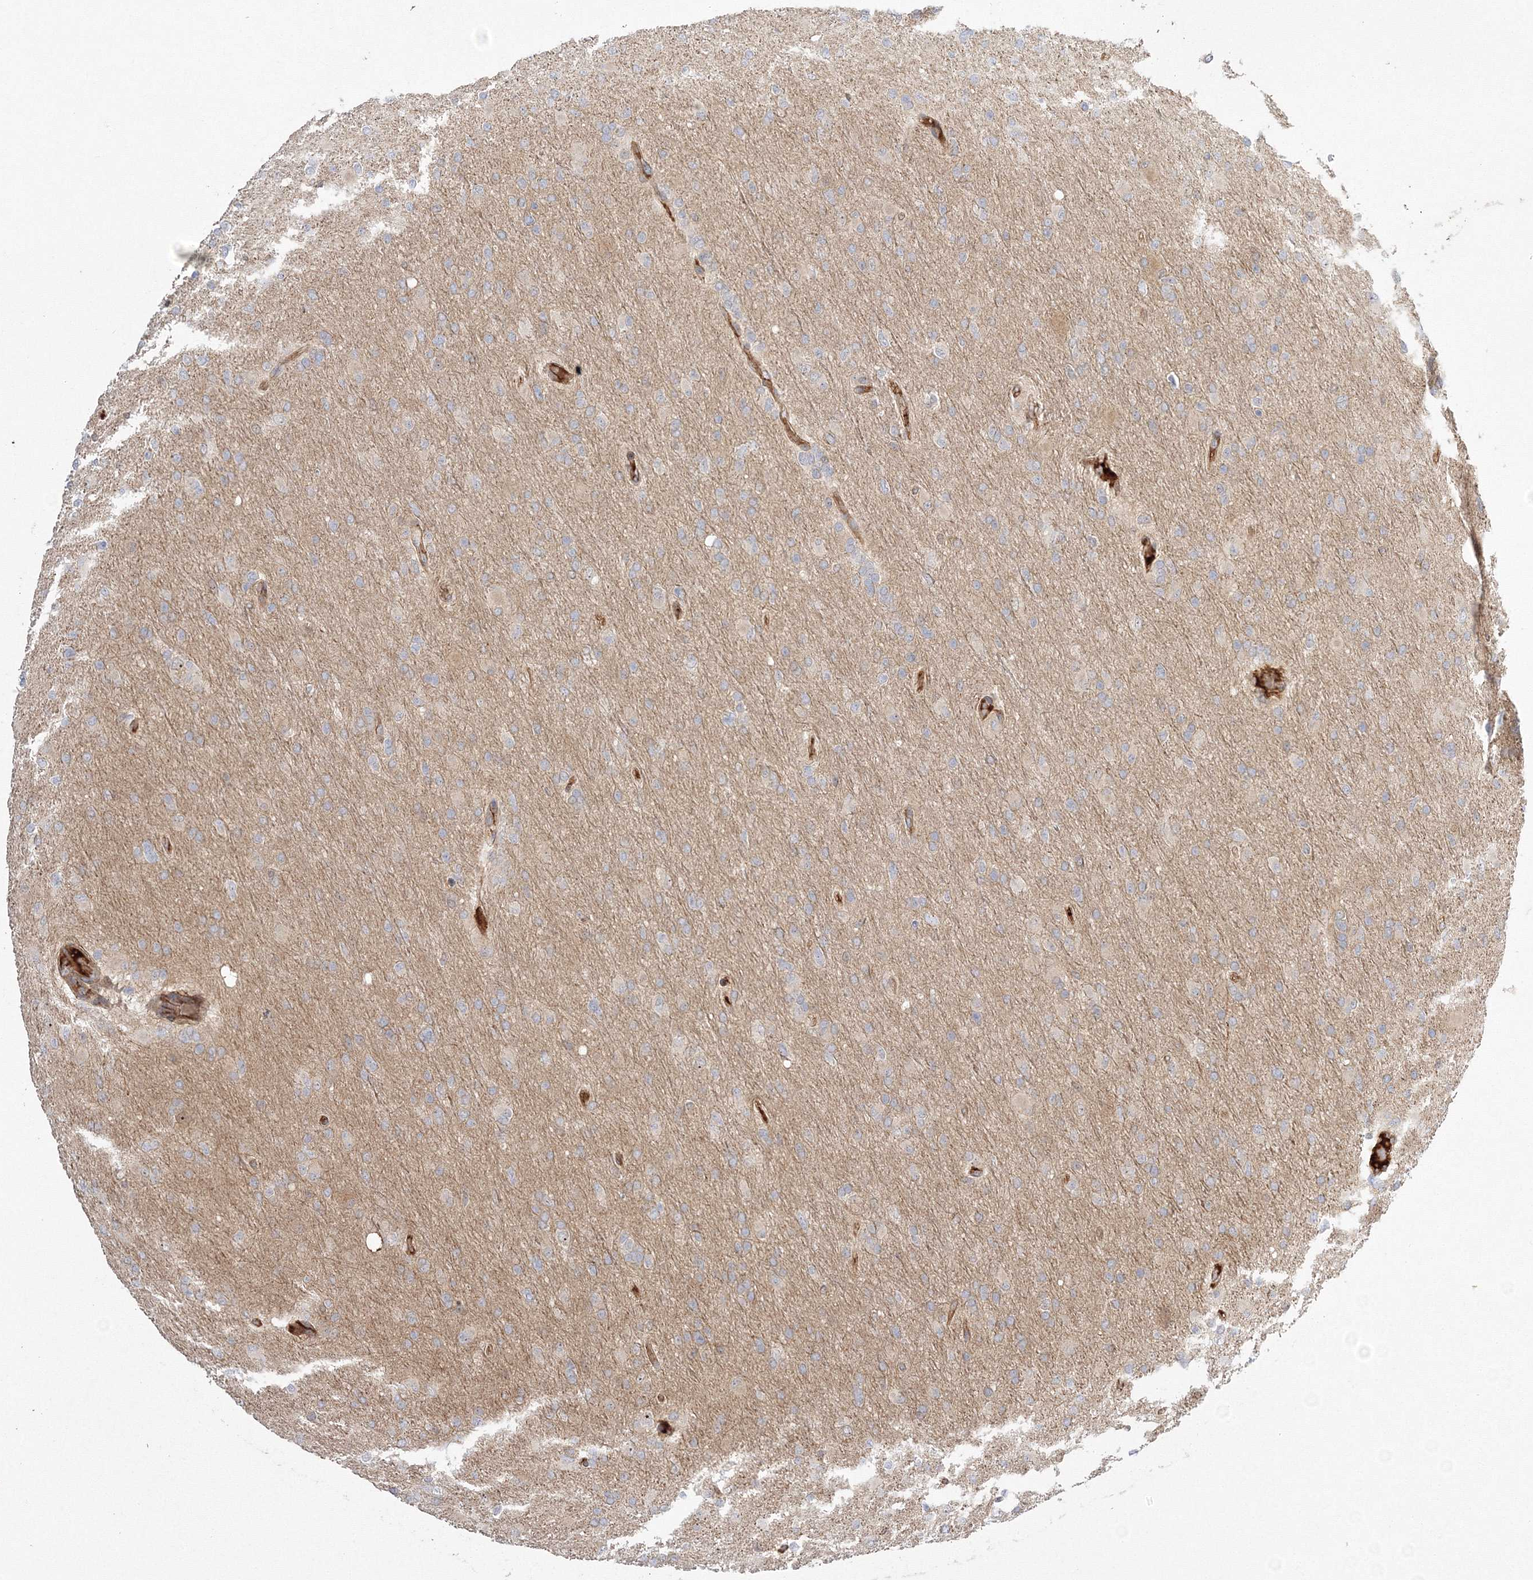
{"staining": {"intensity": "negative", "quantity": "none", "location": "none"}, "tissue": "glioma", "cell_type": "Tumor cells", "image_type": "cancer", "snomed": [{"axis": "morphology", "description": "Glioma, malignant, High grade"}, {"axis": "topography", "description": "Cerebral cortex"}], "caption": "Immunohistochemistry (IHC) of human high-grade glioma (malignant) exhibits no positivity in tumor cells.", "gene": "NPM3", "patient": {"sex": "female", "age": 36}}